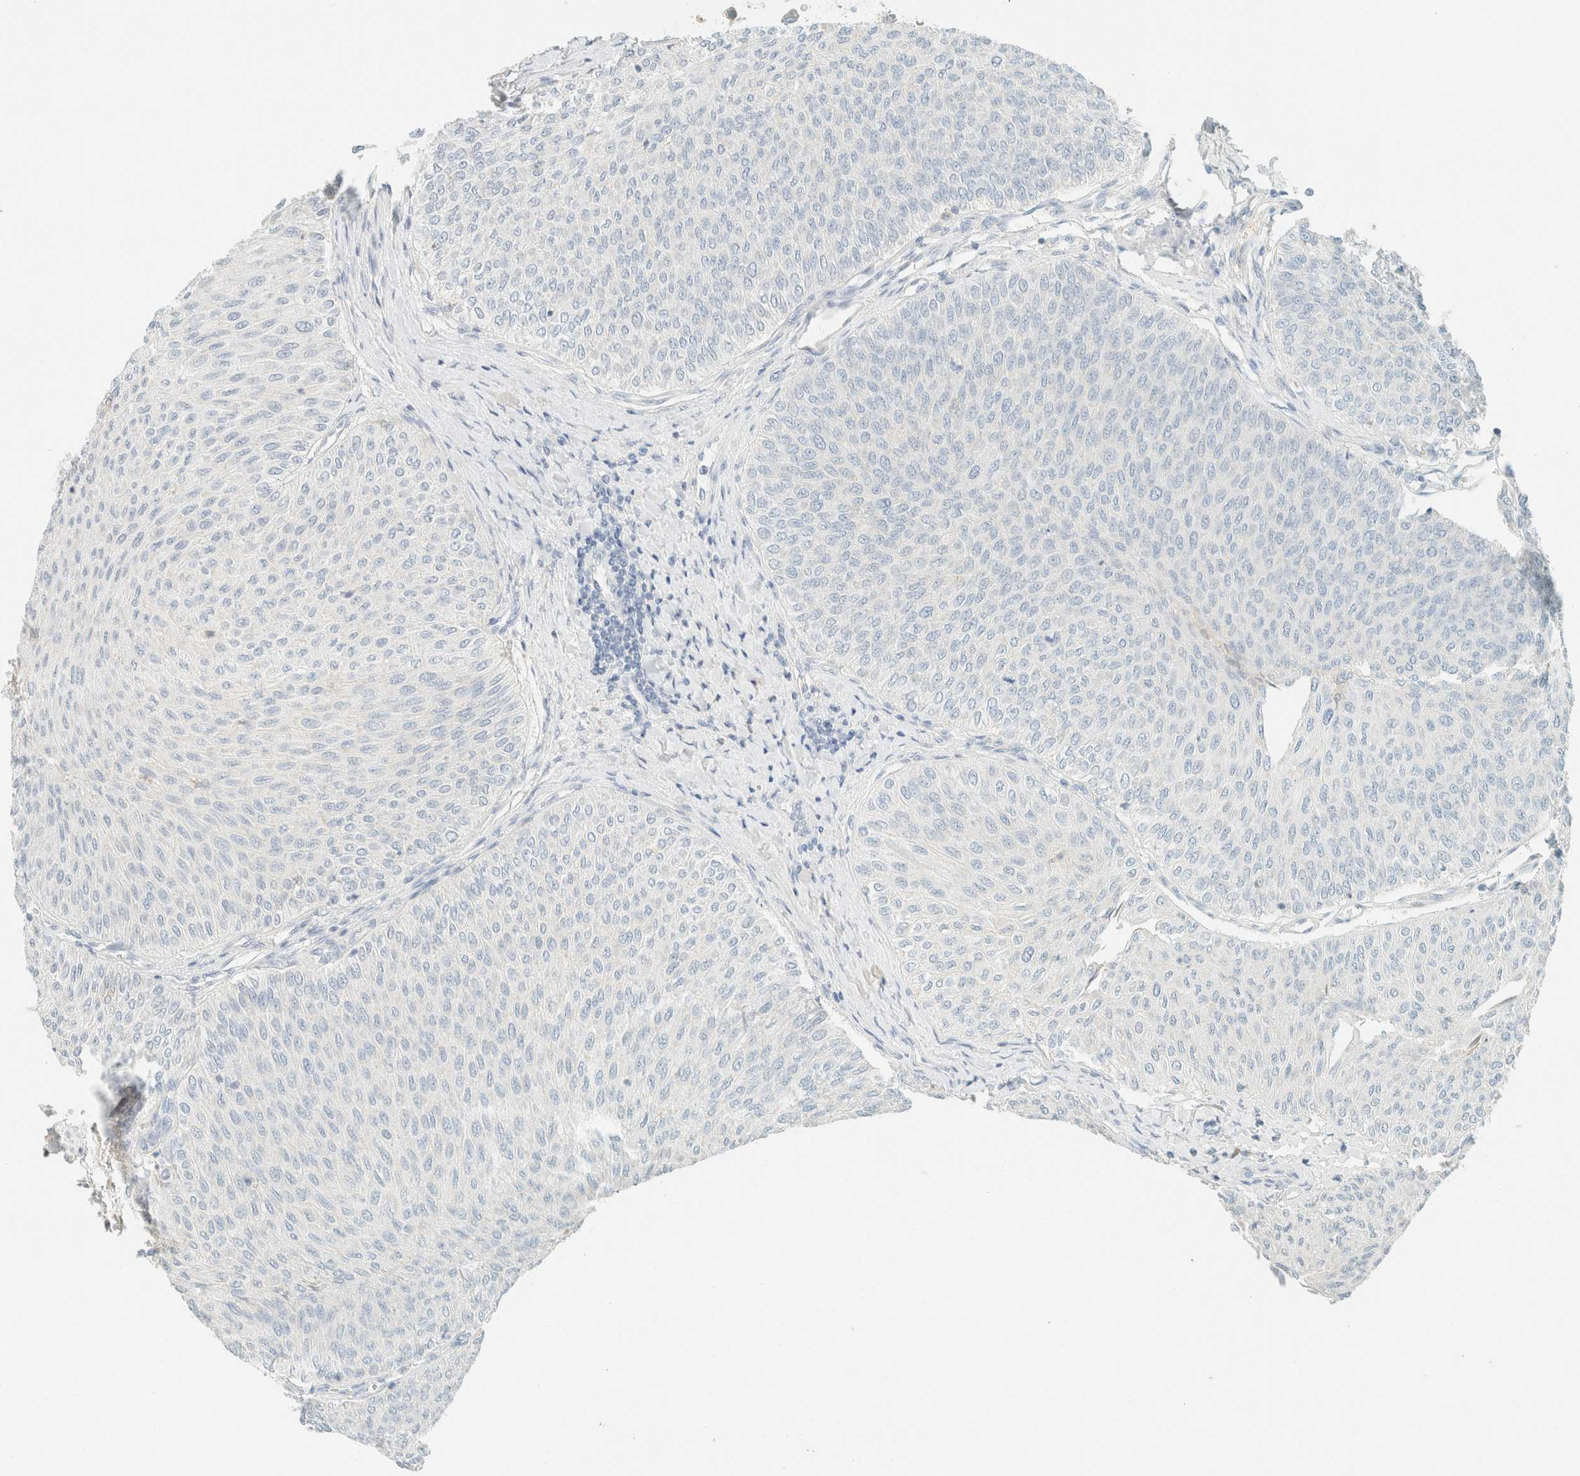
{"staining": {"intensity": "negative", "quantity": "none", "location": "none"}, "tissue": "urothelial cancer", "cell_type": "Tumor cells", "image_type": "cancer", "snomed": [{"axis": "morphology", "description": "Urothelial carcinoma, Low grade"}, {"axis": "topography", "description": "Urinary bladder"}], "caption": "High power microscopy micrograph of an IHC photomicrograph of urothelial cancer, revealing no significant staining in tumor cells.", "gene": "GPA33", "patient": {"sex": "male", "age": 78}}